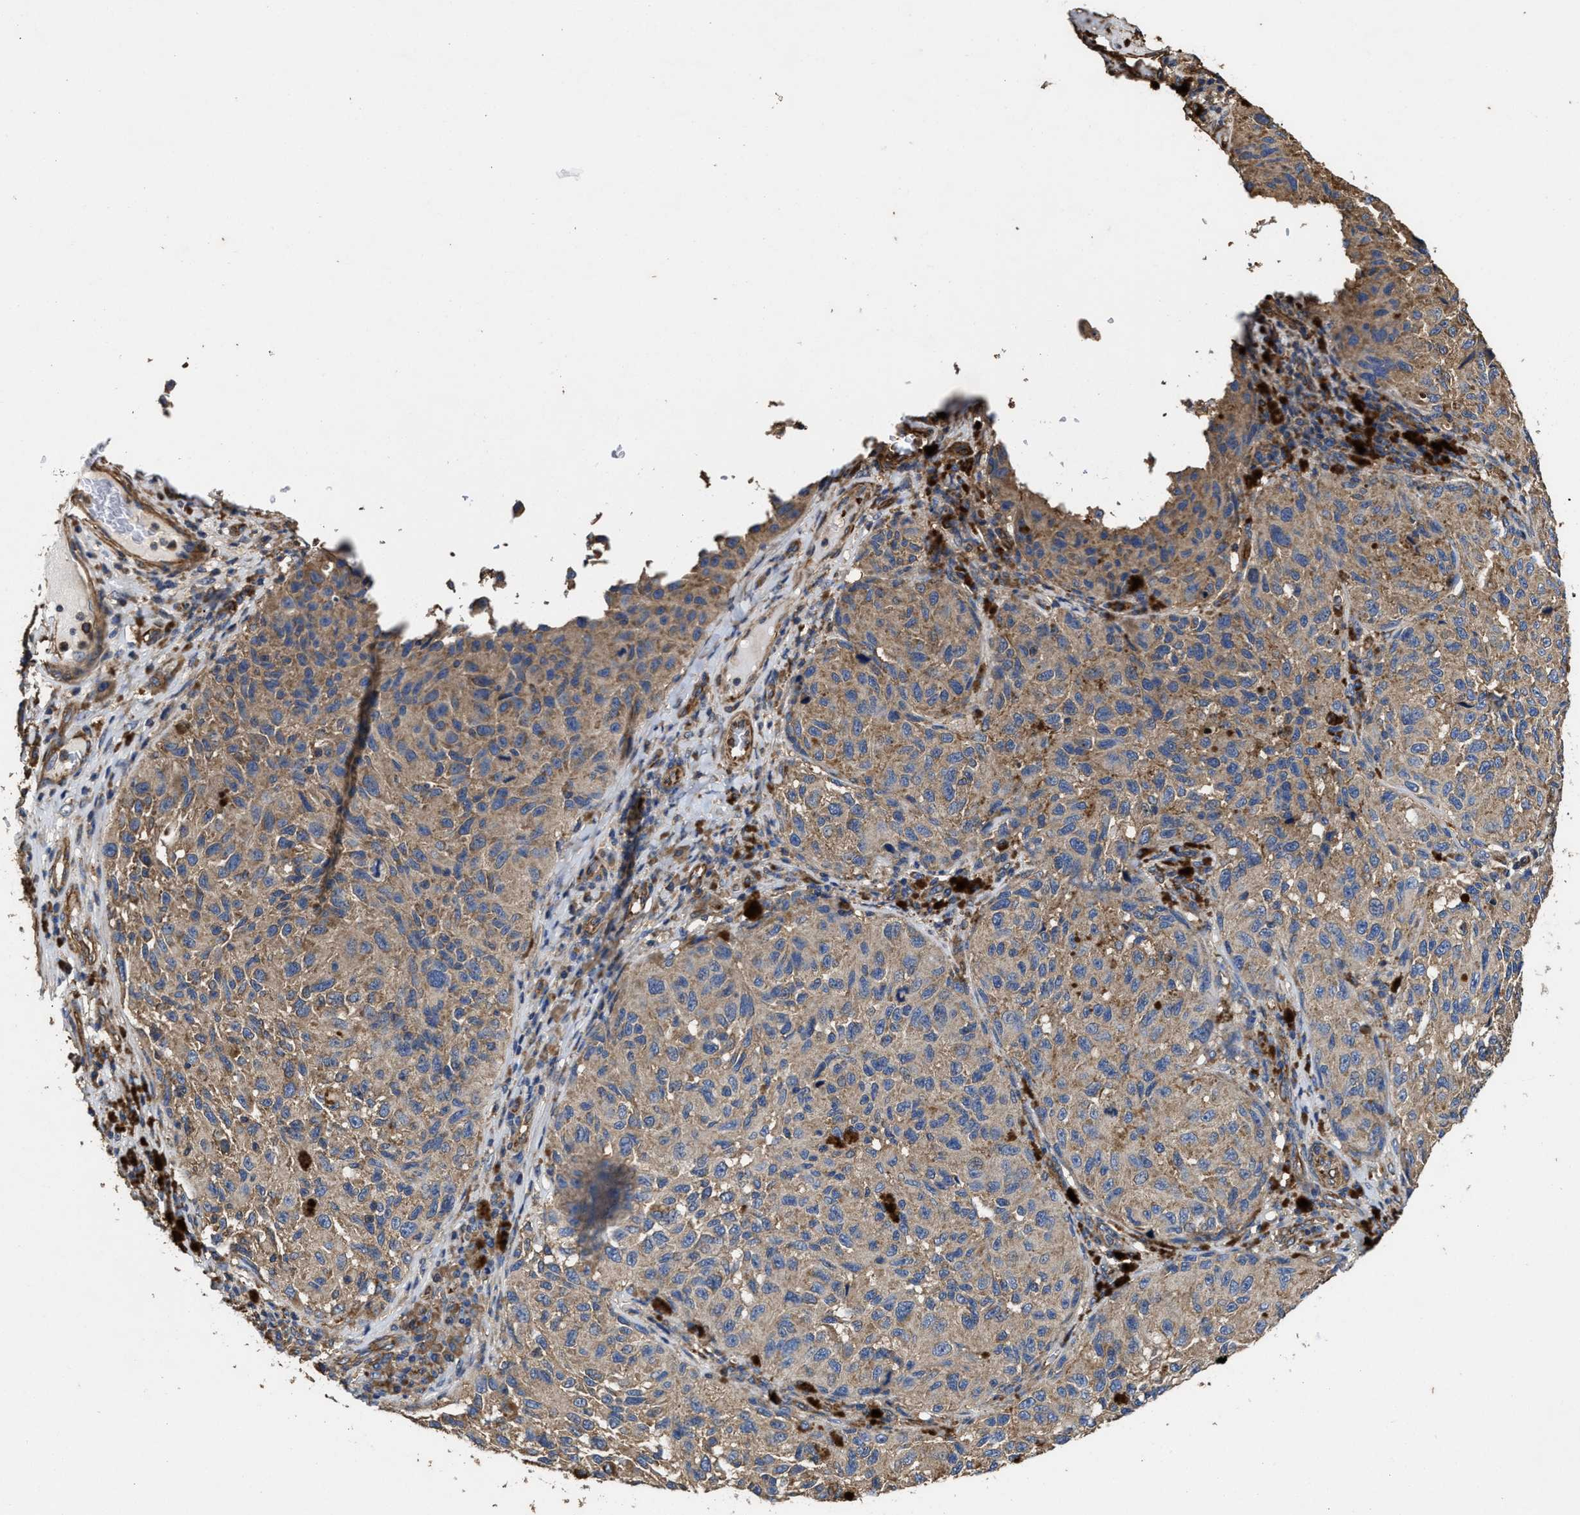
{"staining": {"intensity": "moderate", "quantity": ">75%", "location": "cytoplasmic/membranous"}, "tissue": "melanoma", "cell_type": "Tumor cells", "image_type": "cancer", "snomed": [{"axis": "morphology", "description": "Malignant melanoma, NOS"}, {"axis": "topography", "description": "Skin"}], "caption": "Immunohistochemical staining of human malignant melanoma reveals moderate cytoplasmic/membranous protein expression in approximately >75% of tumor cells.", "gene": "SFXN4", "patient": {"sex": "female", "age": 73}}